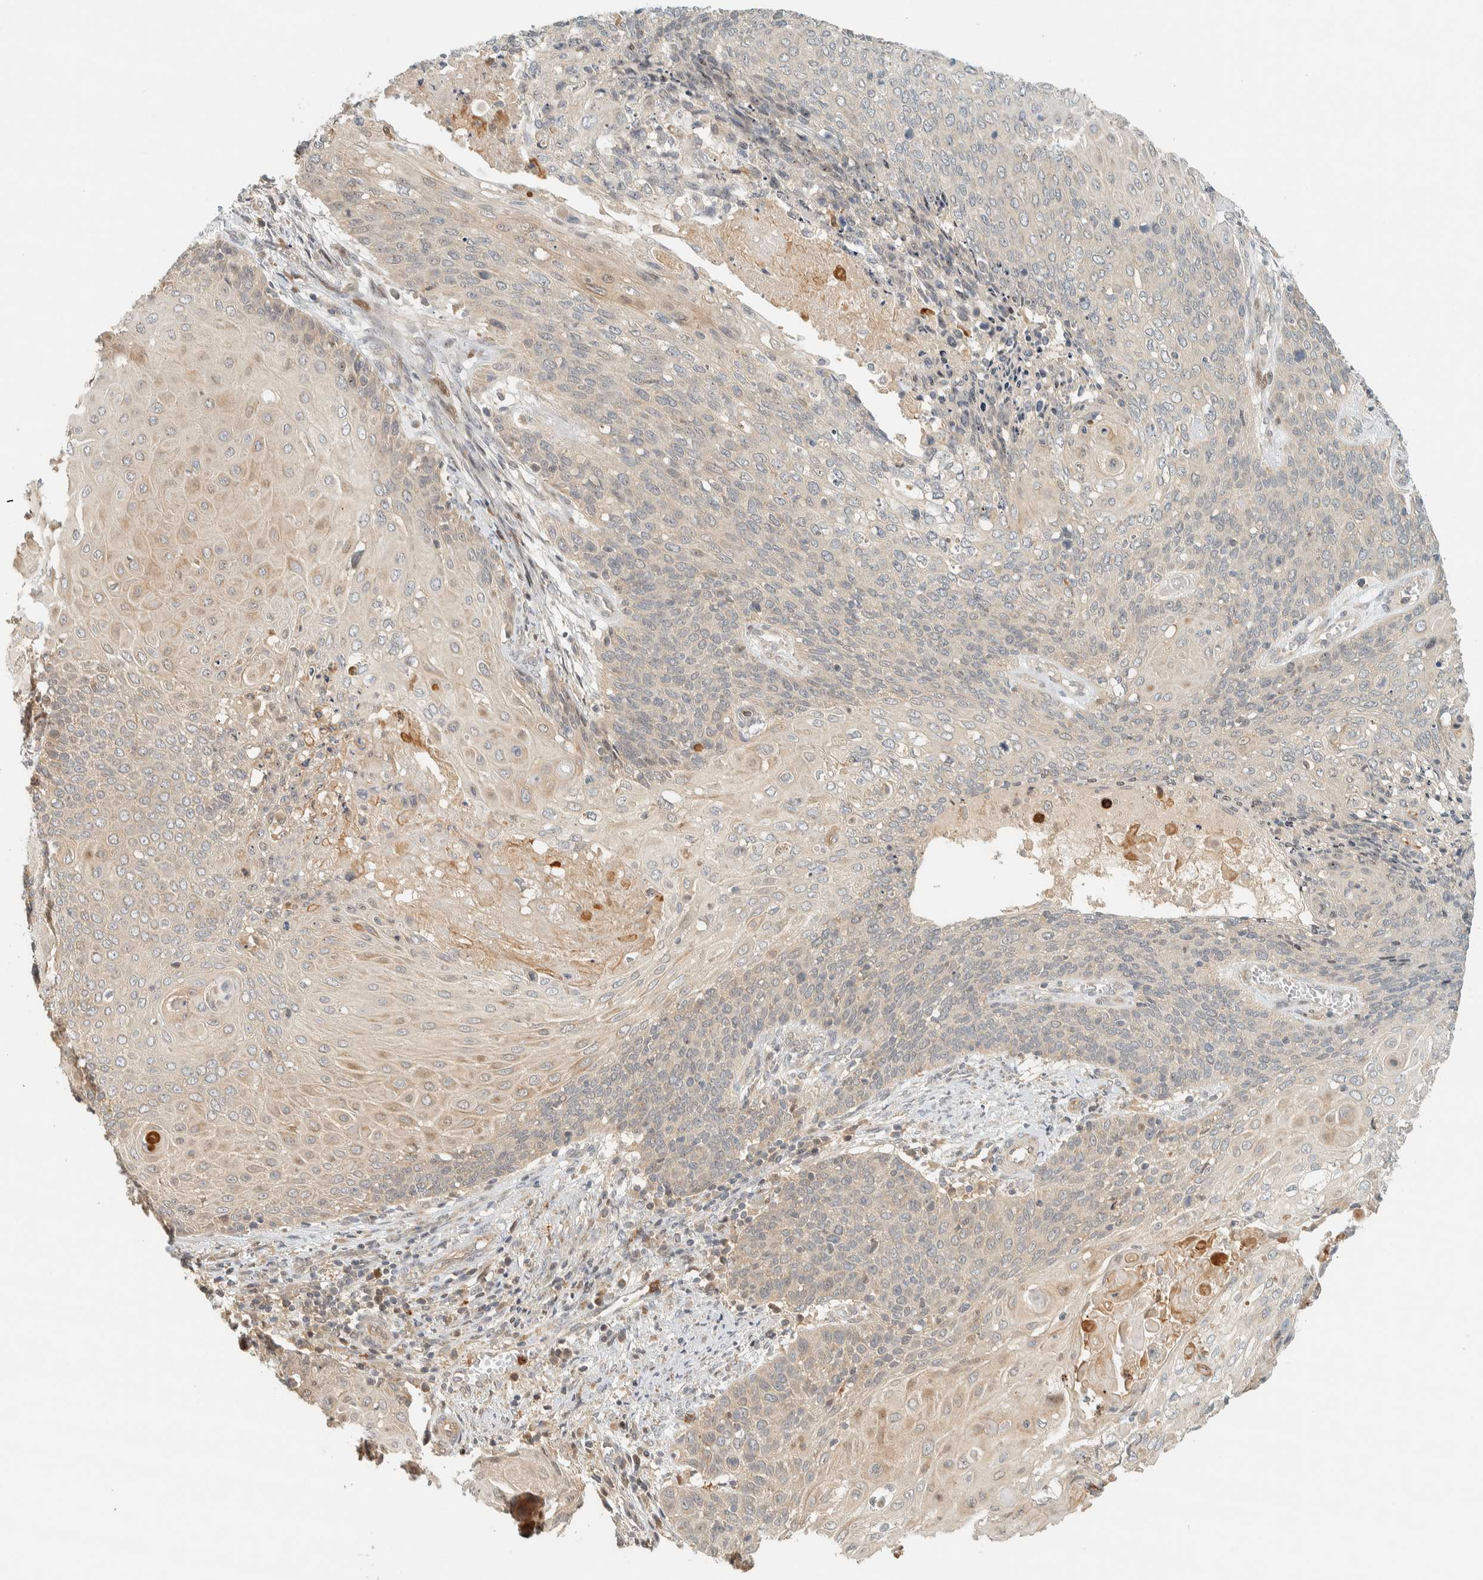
{"staining": {"intensity": "weak", "quantity": "<25%", "location": "cytoplasmic/membranous"}, "tissue": "cervical cancer", "cell_type": "Tumor cells", "image_type": "cancer", "snomed": [{"axis": "morphology", "description": "Squamous cell carcinoma, NOS"}, {"axis": "topography", "description": "Cervix"}], "caption": "Tumor cells show no significant staining in cervical cancer (squamous cell carcinoma).", "gene": "CCDC171", "patient": {"sex": "female", "age": 39}}